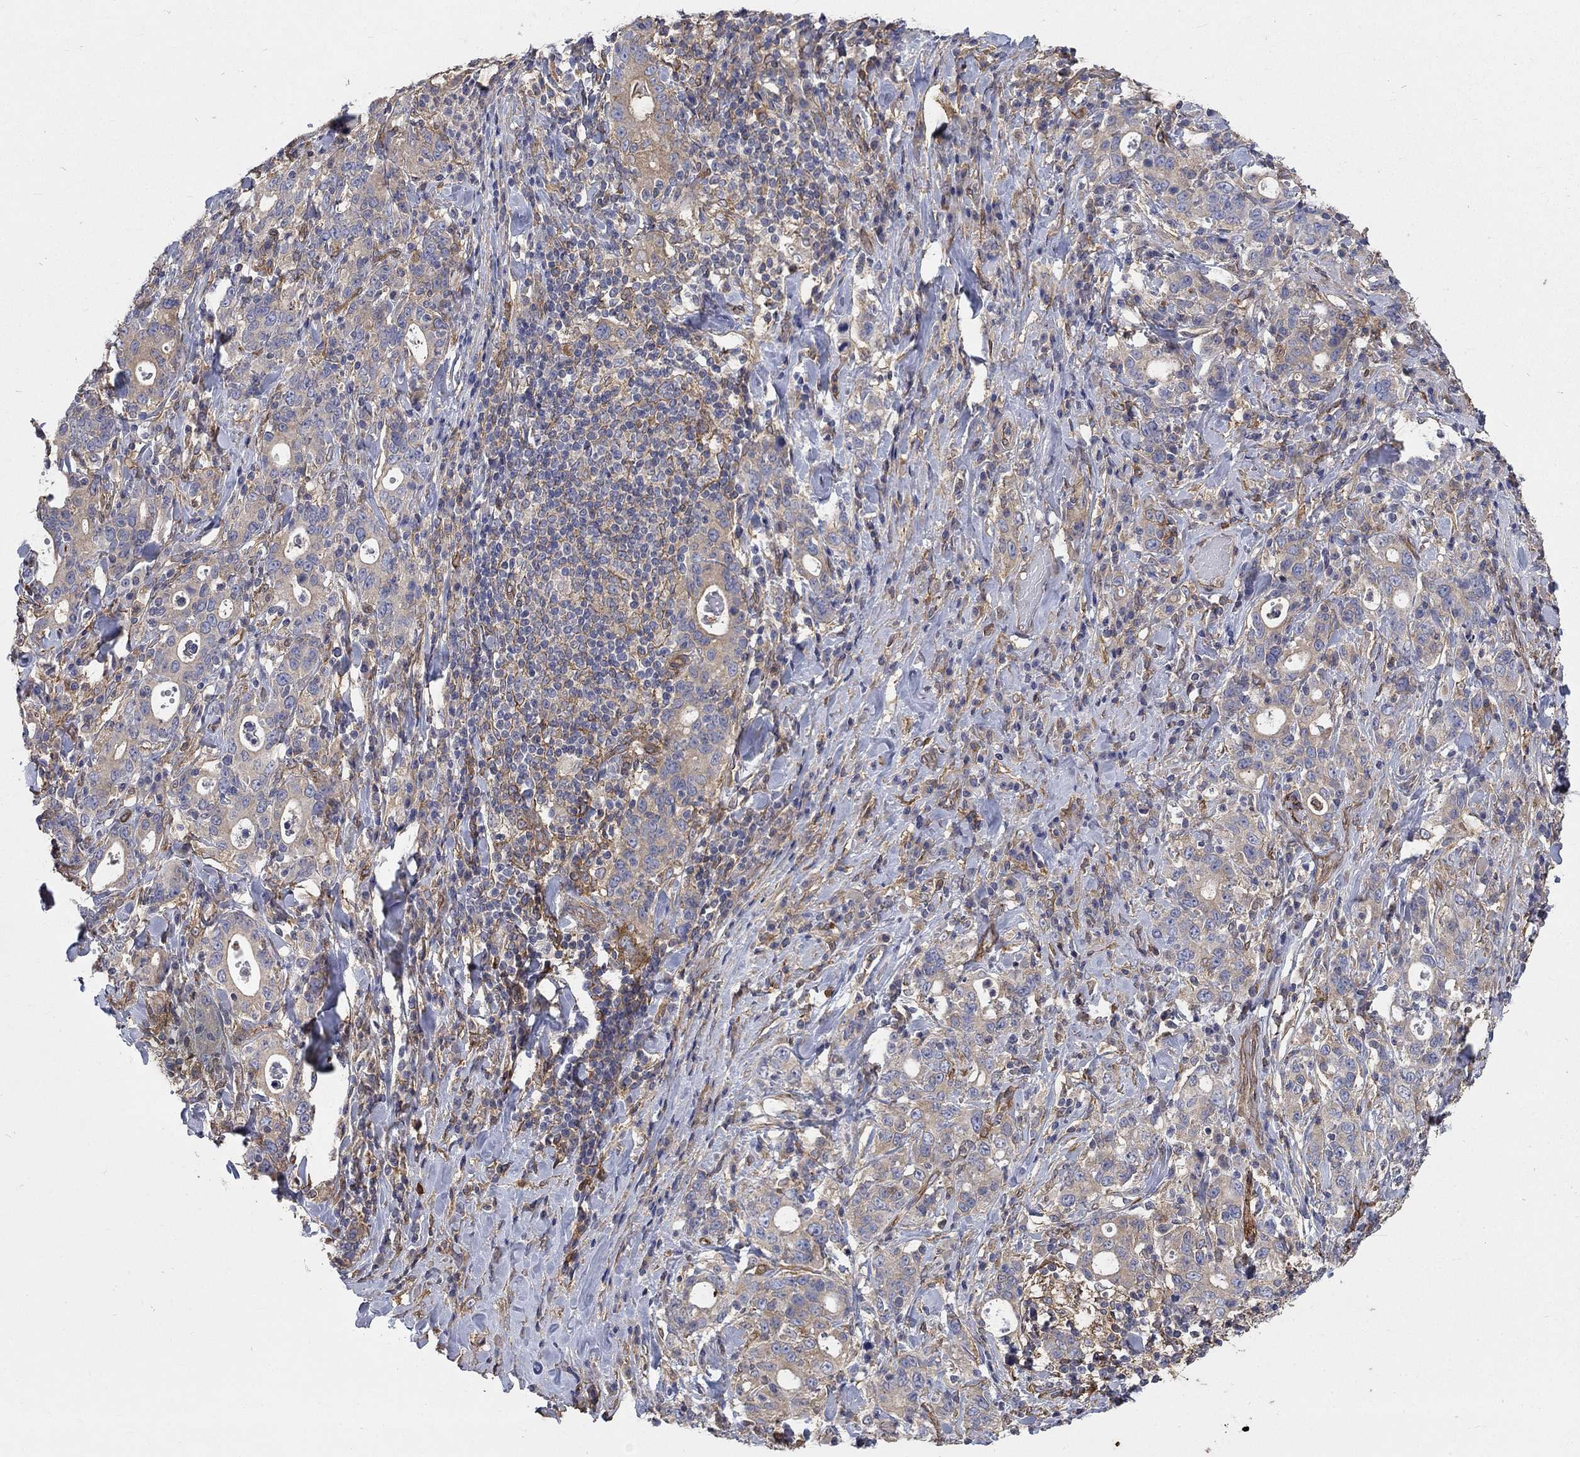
{"staining": {"intensity": "weak", "quantity": ">75%", "location": "cytoplasmic/membranous"}, "tissue": "stomach cancer", "cell_type": "Tumor cells", "image_type": "cancer", "snomed": [{"axis": "morphology", "description": "Adenocarcinoma, NOS"}, {"axis": "topography", "description": "Stomach"}], "caption": "Approximately >75% of tumor cells in human stomach cancer (adenocarcinoma) exhibit weak cytoplasmic/membranous protein expression as visualized by brown immunohistochemical staining.", "gene": "DPYSL2", "patient": {"sex": "male", "age": 79}}